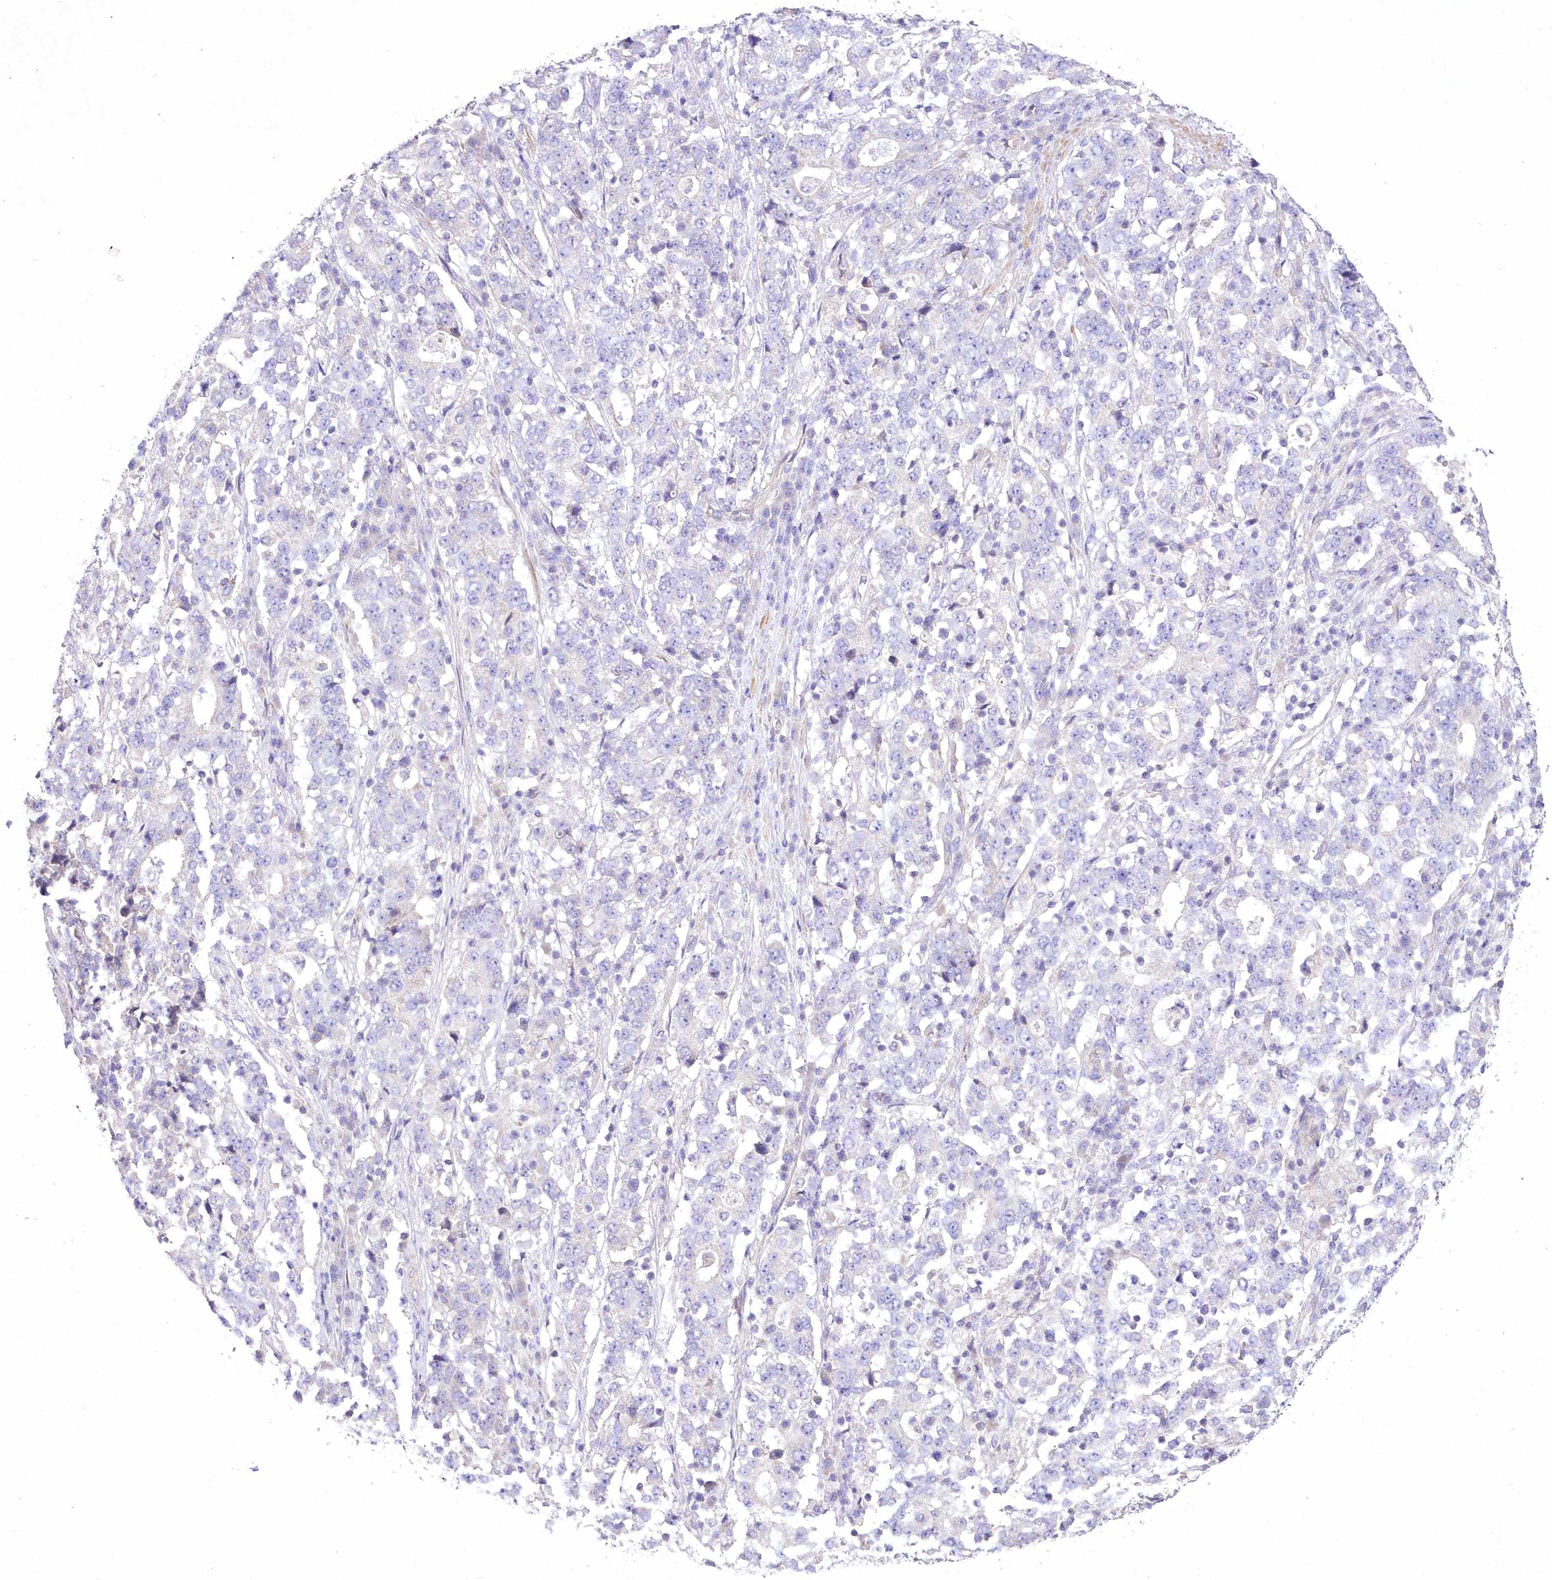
{"staining": {"intensity": "negative", "quantity": "none", "location": "none"}, "tissue": "stomach cancer", "cell_type": "Tumor cells", "image_type": "cancer", "snomed": [{"axis": "morphology", "description": "Adenocarcinoma, NOS"}, {"axis": "topography", "description": "Stomach"}], "caption": "Tumor cells show no significant protein positivity in adenocarcinoma (stomach).", "gene": "ITSN2", "patient": {"sex": "male", "age": 59}}